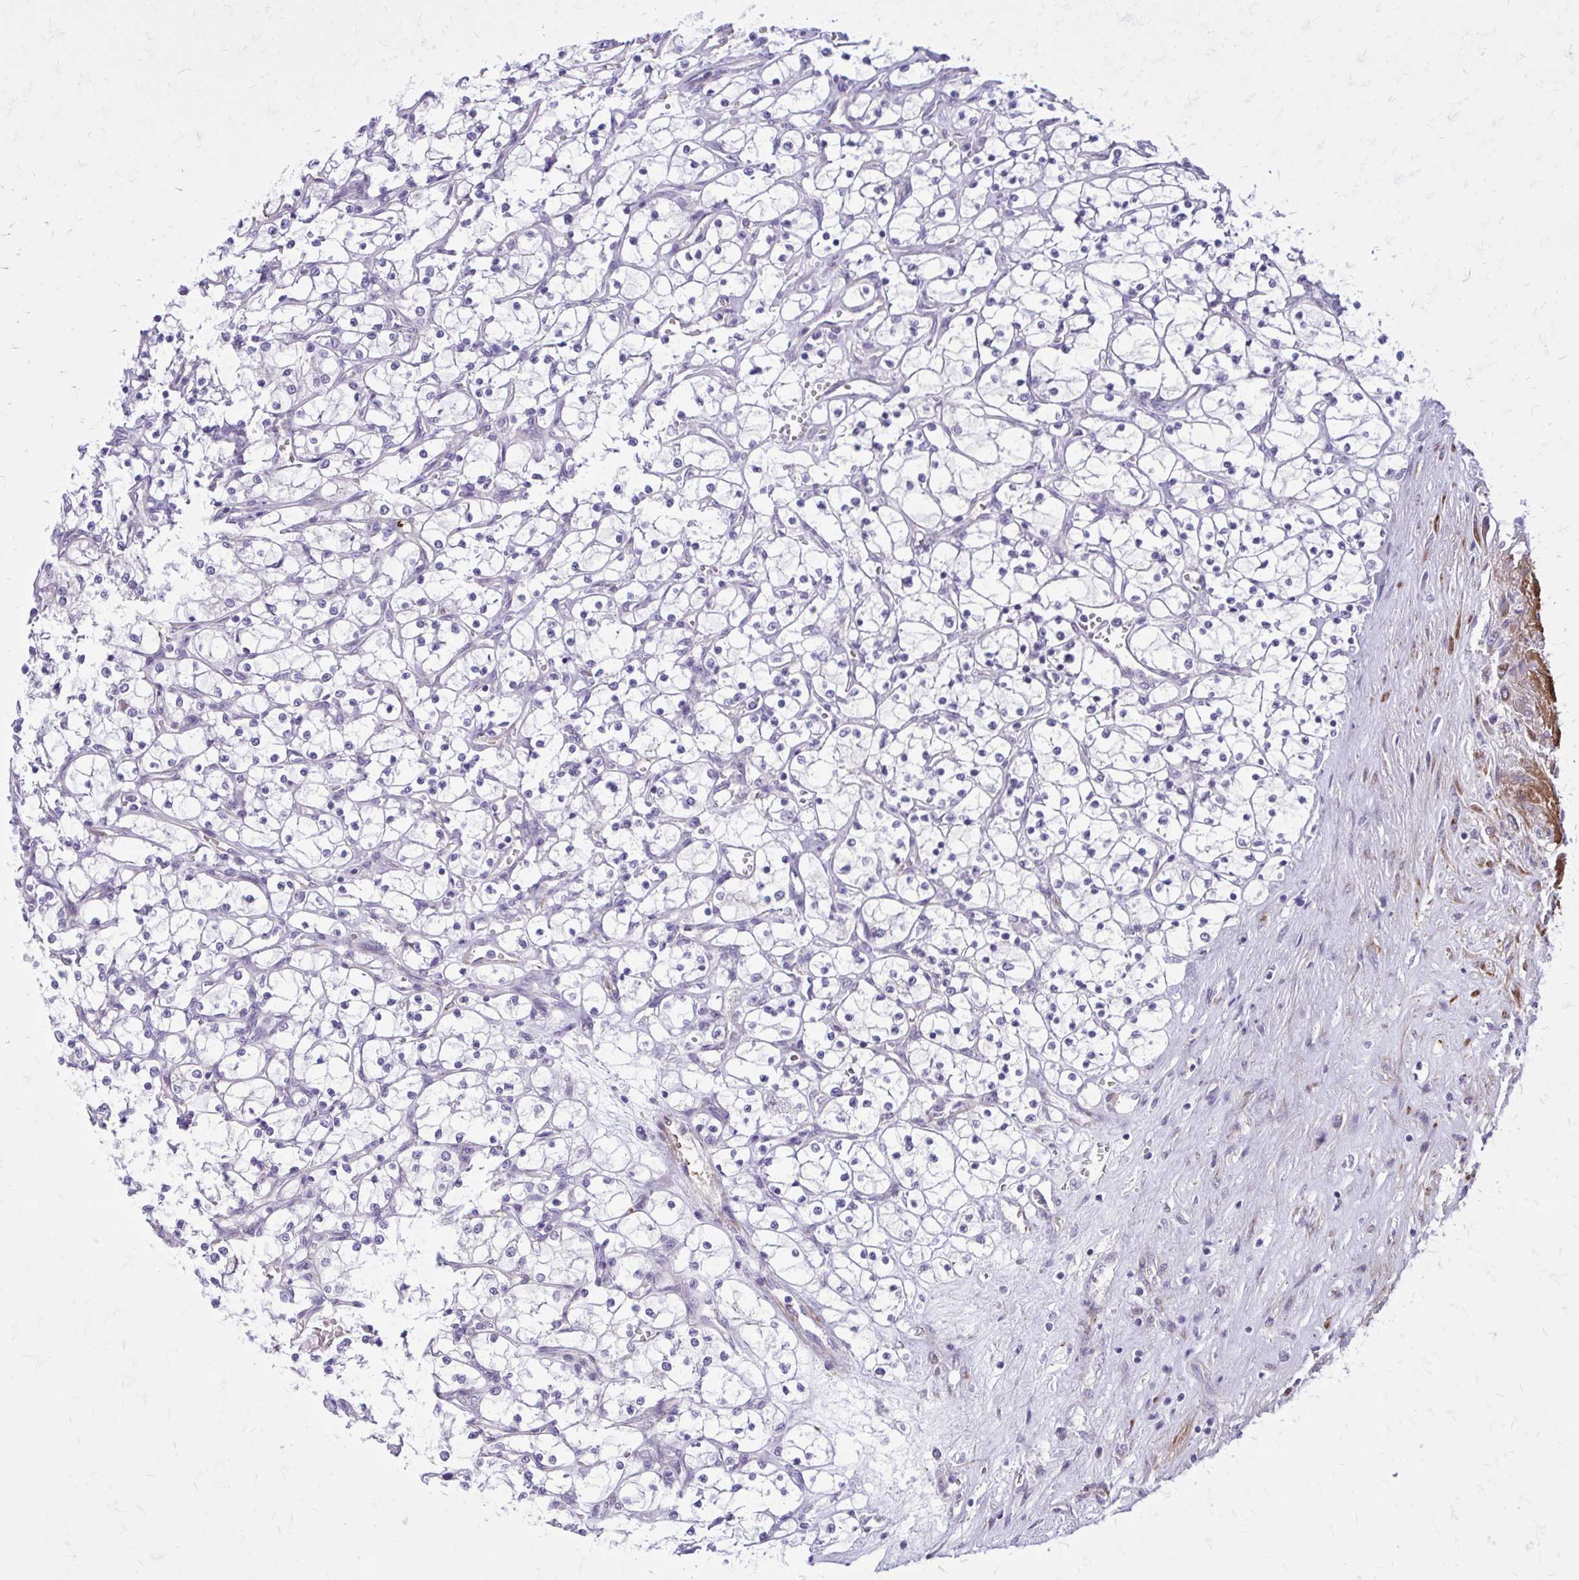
{"staining": {"intensity": "negative", "quantity": "none", "location": "none"}, "tissue": "renal cancer", "cell_type": "Tumor cells", "image_type": "cancer", "snomed": [{"axis": "morphology", "description": "Adenocarcinoma, NOS"}, {"axis": "topography", "description": "Kidney"}], "caption": "Adenocarcinoma (renal) was stained to show a protein in brown. There is no significant staining in tumor cells.", "gene": "BEND5", "patient": {"sex": "female", "age": 69}}